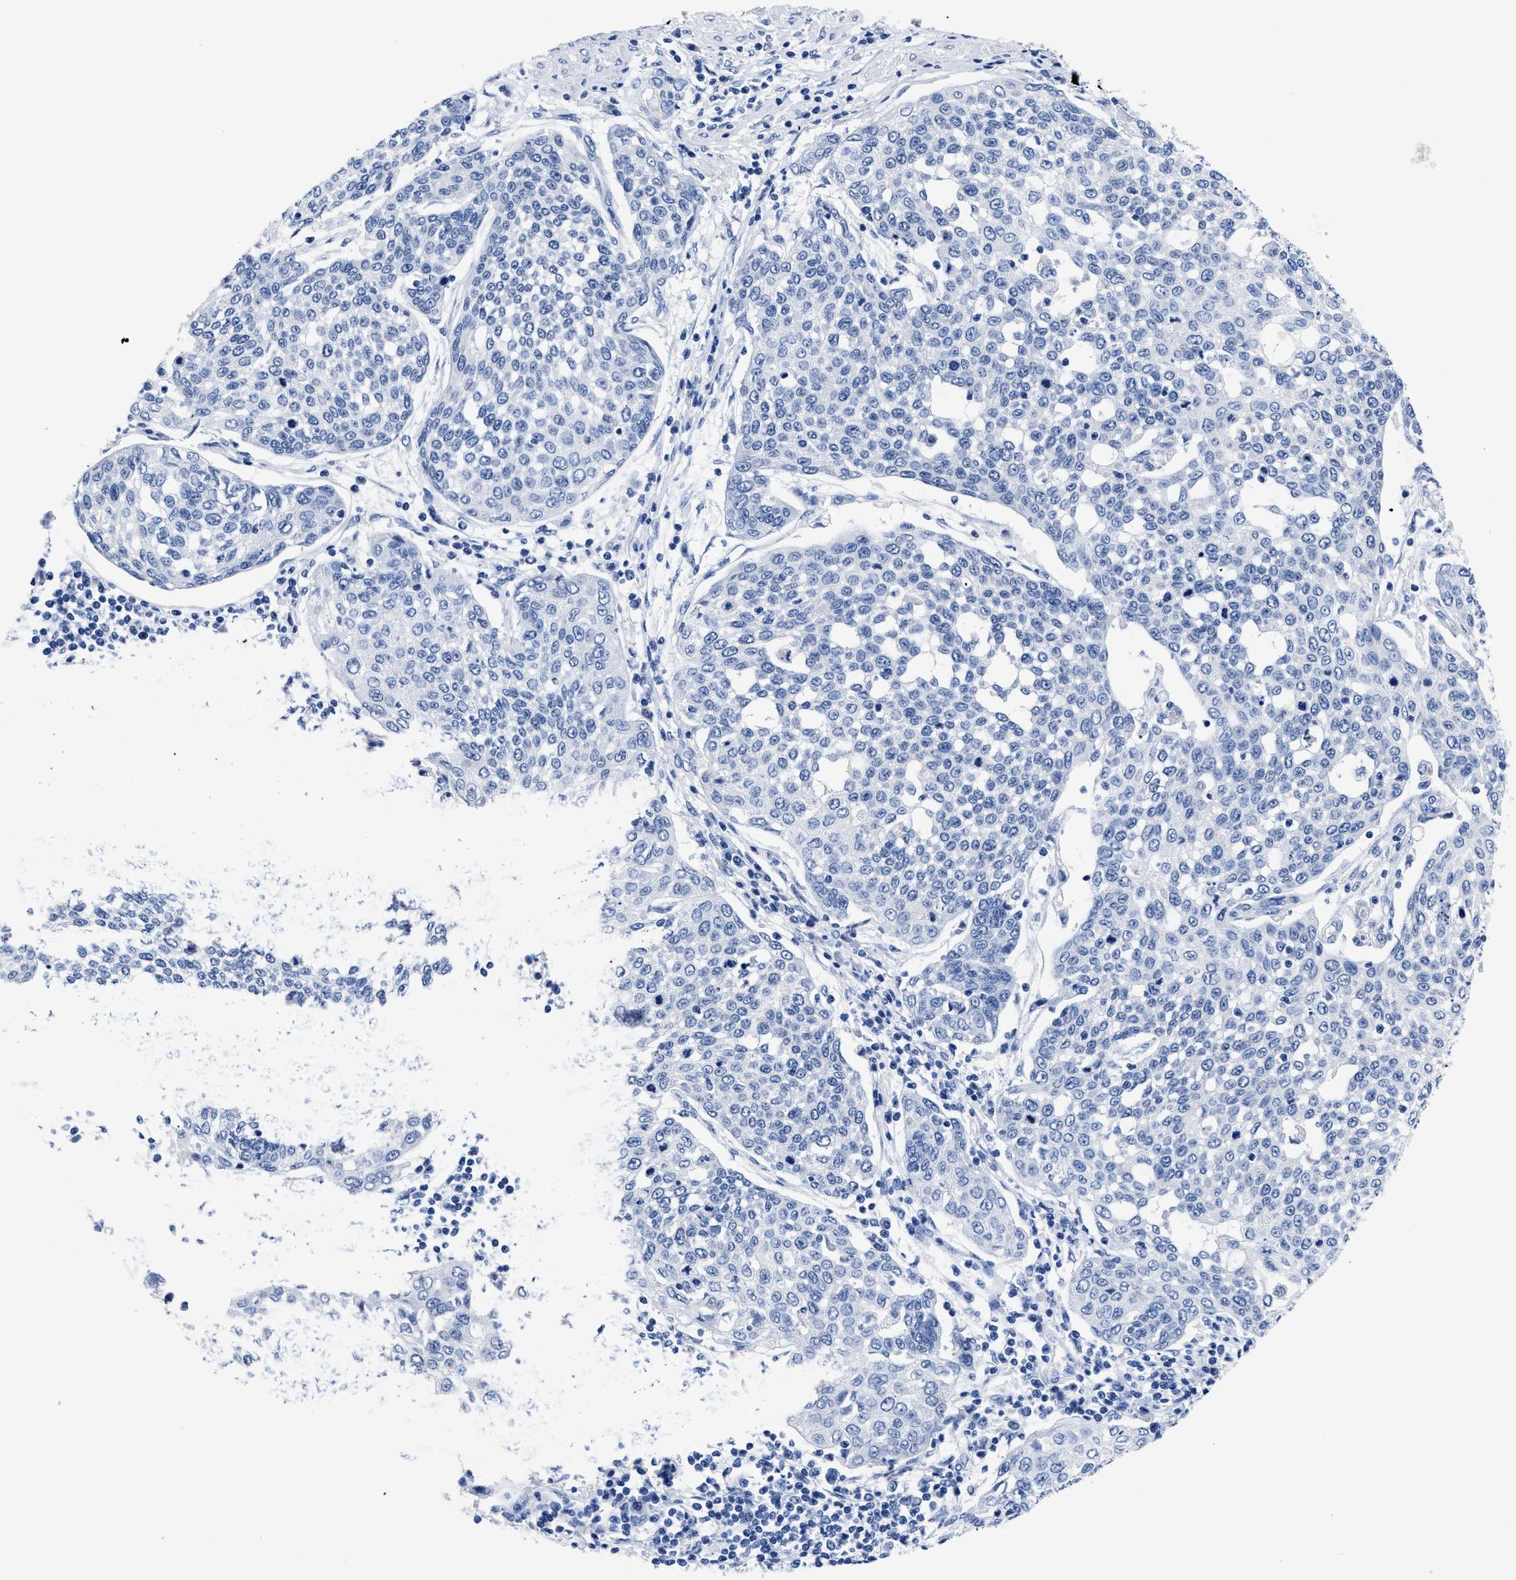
{"staining": {"intensity": "negative", "quantity": "none", "location": "none"}, "tissue": "cervical cancer", "cell_type": "Tumor cells", "image_type": "cancer", "snomed": [{"axis": "morphology", "description": "Squamous cell carcinoma, NOS"}, {"axis": "topography", "description": "Cervix"}], "caption": "Tumor cells show no significant positivity in squamous cell carcinoma (cervical).", "gene": "TREML1", "patient": {"sex": "female", "age": 34}}